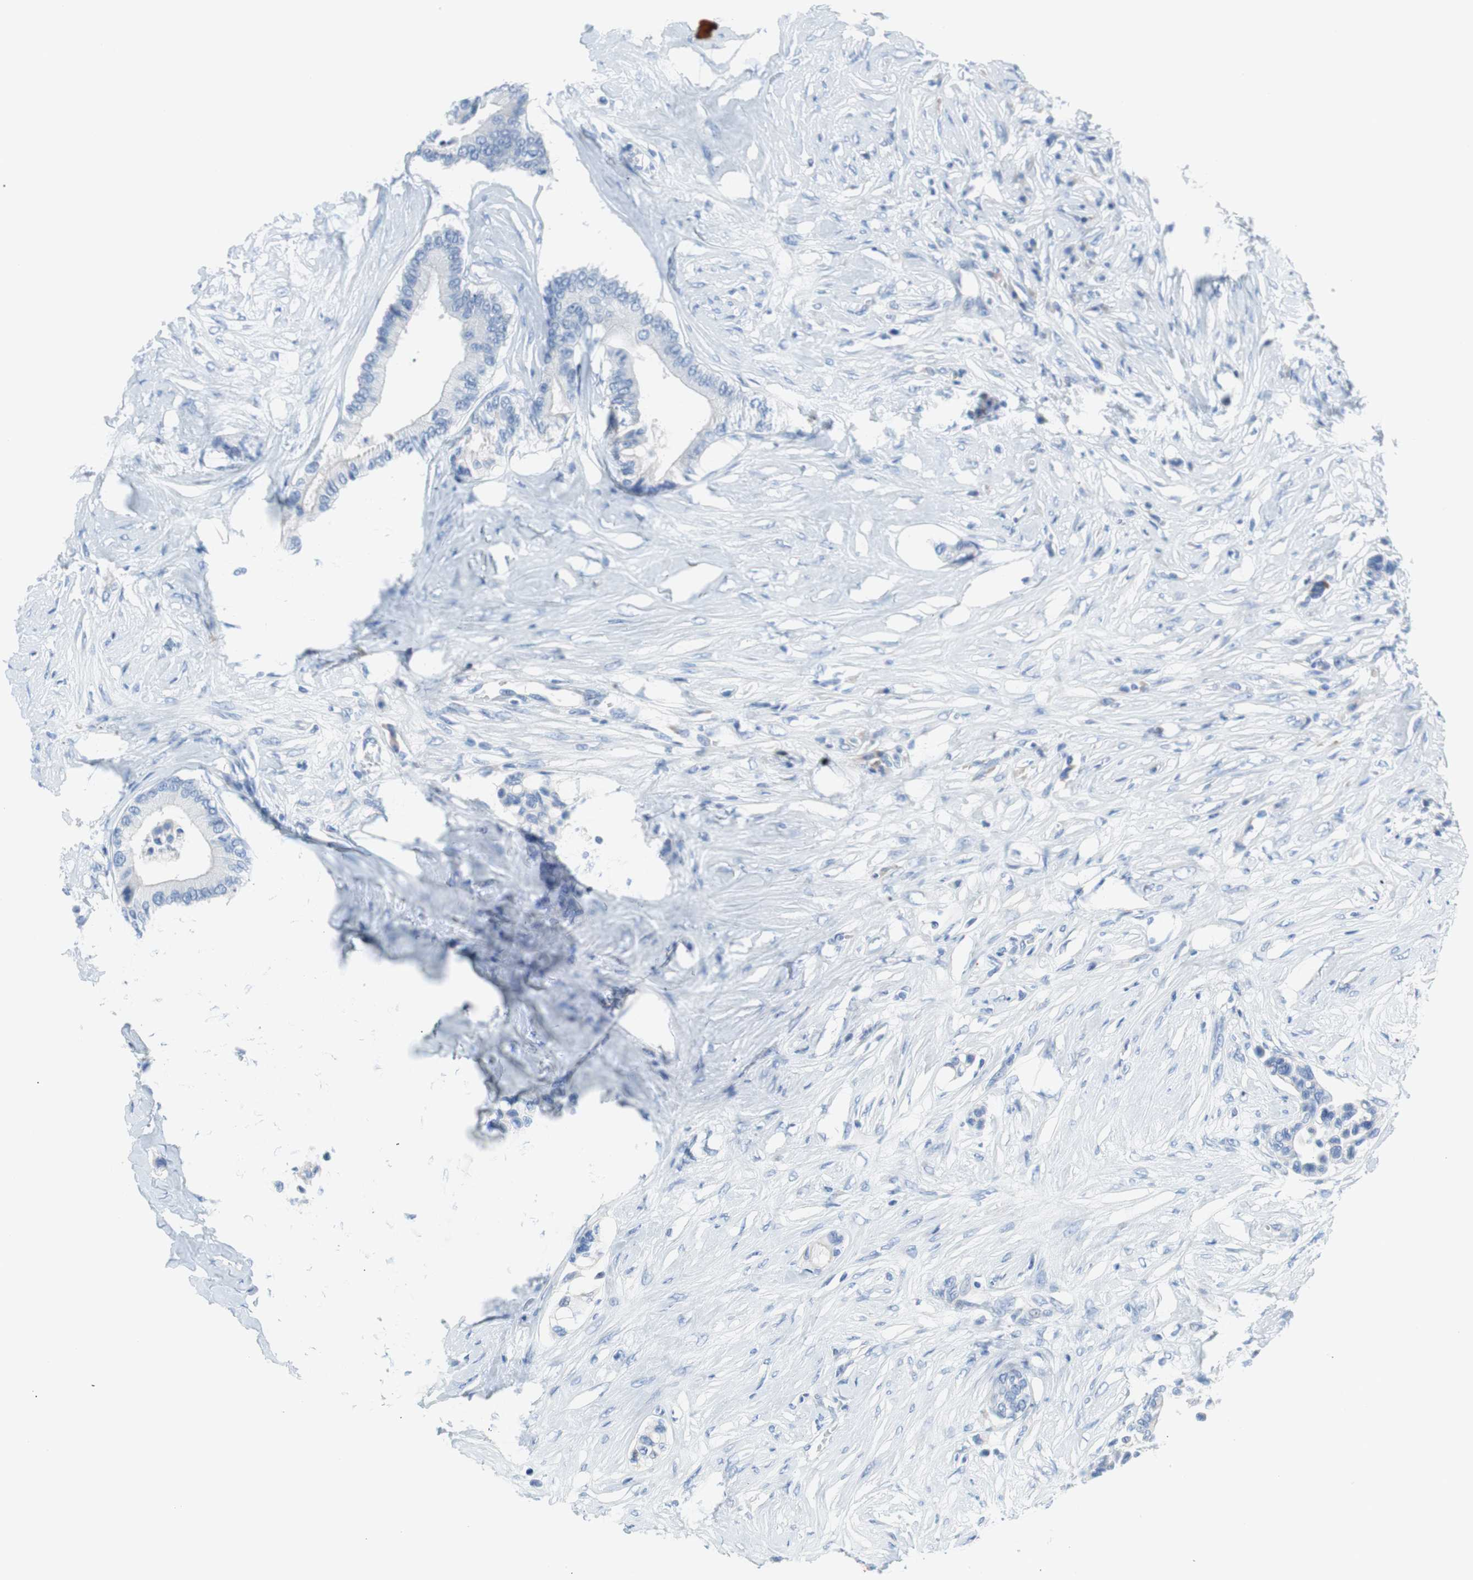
{"staining": {"intensity": "negative", "quantity": "none", "location": "none"}, "tissue": "colorectal cancer", "cell_type": "Tumor cells", "image_type": "cancer", "snomed": [{"axis": "morphology", "description": "Normal tissue, NOS"}, {"axis": "morphology", "description": "Adenocarcinoma, NOS"}, {"axis": "topography", "description": "Colon"}], "caption": "DAB immunohistochemical staining of human colorectal adenocarcinoma shows no significant positivity in tumor cells. Nuclei are stained in blue.", "gene": "MYH1", "patient": {"sex": "male", "age": 82}}